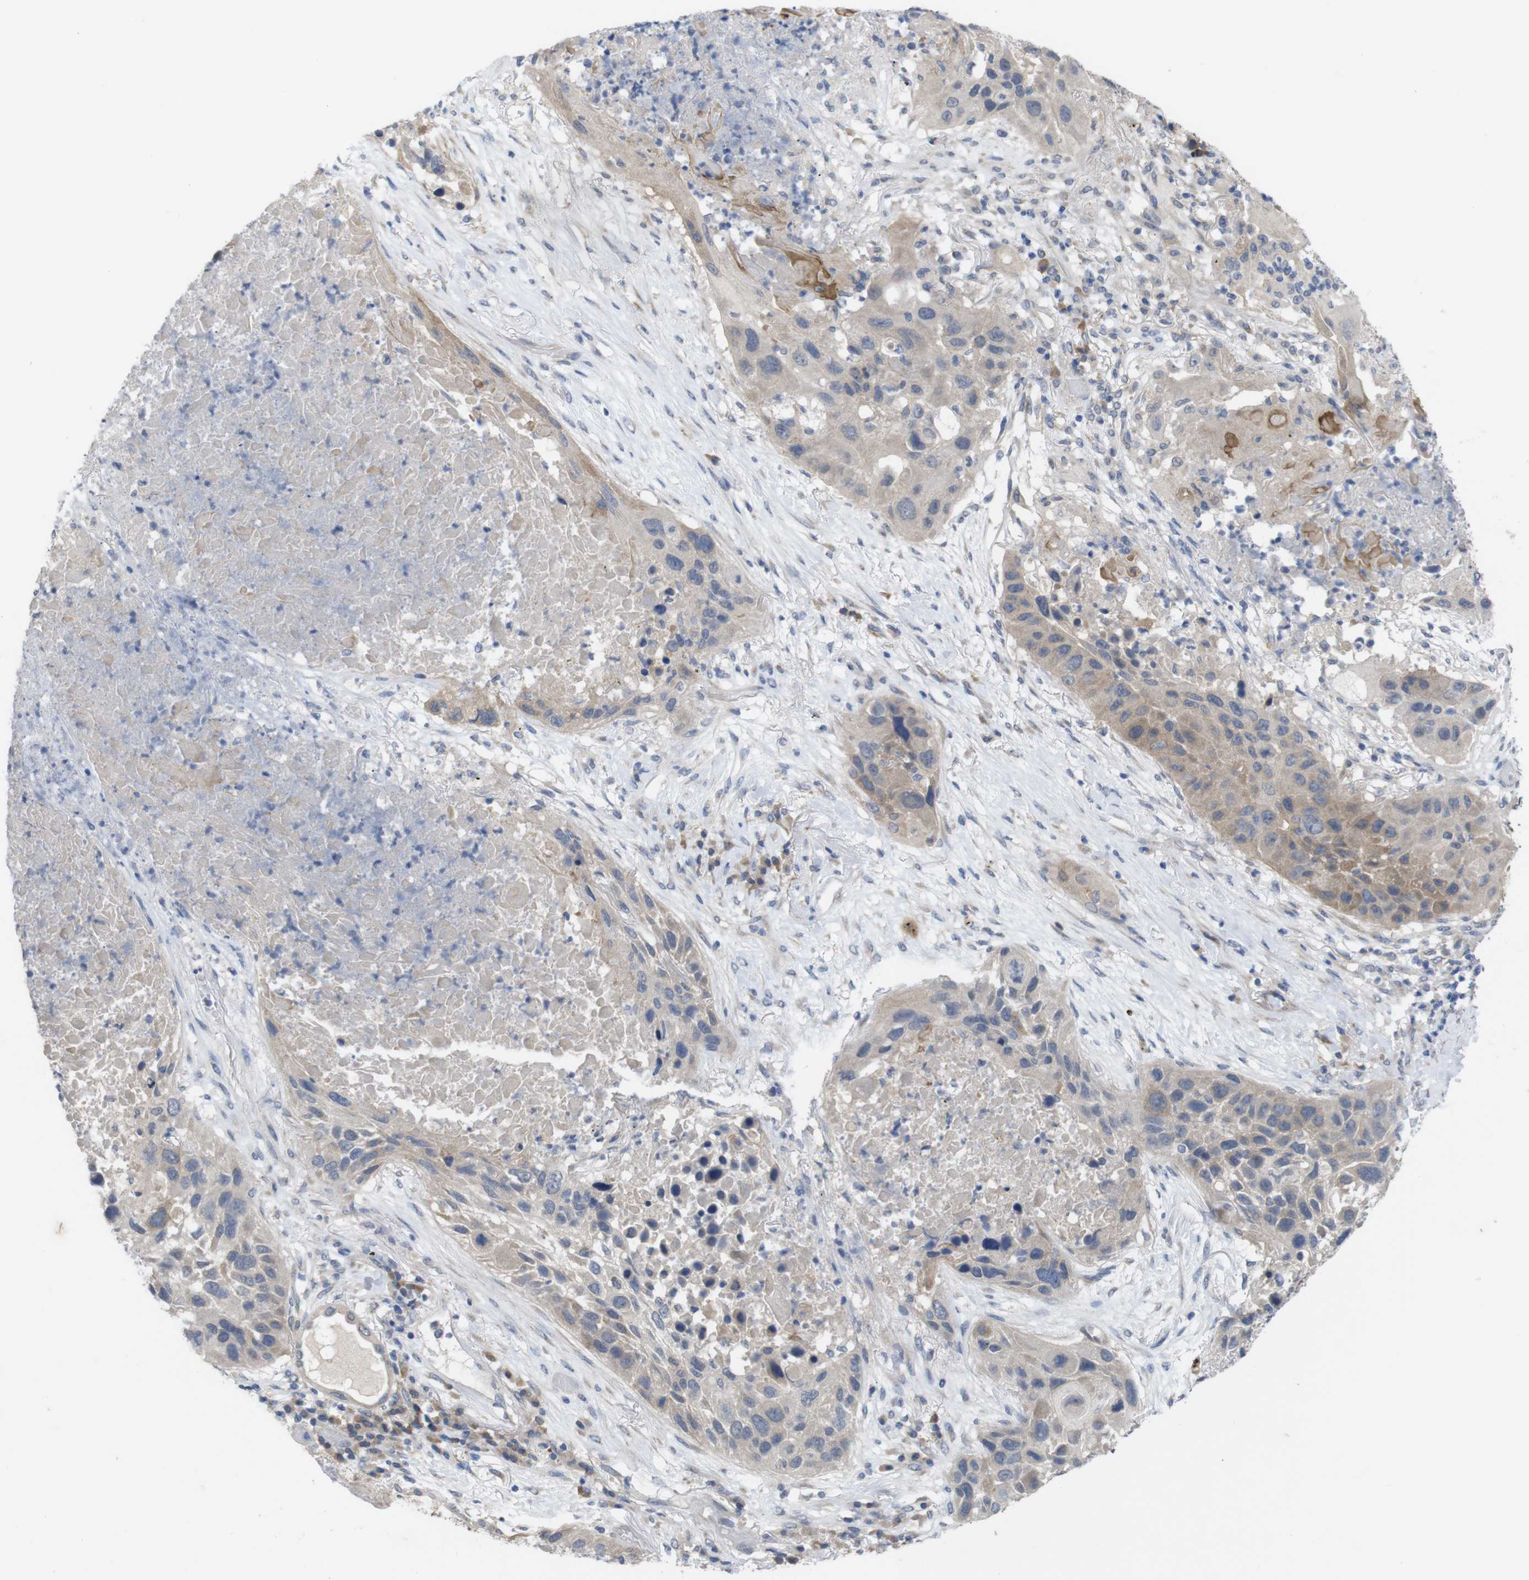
{"staining": {"intensity": "weak", "quantity": "25%-75%", "location": "cytoplasmic/membranous"}, "tissue": "lung cancer", "cell_type": "Tumor cells", "image_type": "cancer", "snomed": [{"axis": "morphology", "description": "Squamous cell carcinoma, NOS"}, {"axis": "topography", "description": "Lung"}], "caption": "IHC image of human lung cancer (squamous cell carcinoma) stained for a protein (brown), which reveals low levels of weak cytoplasmic/membranous staining in approximately 25%-75% of tumor cells.", "gene": "BCAR3", "patient": {"sex": "male", "age": 57}}